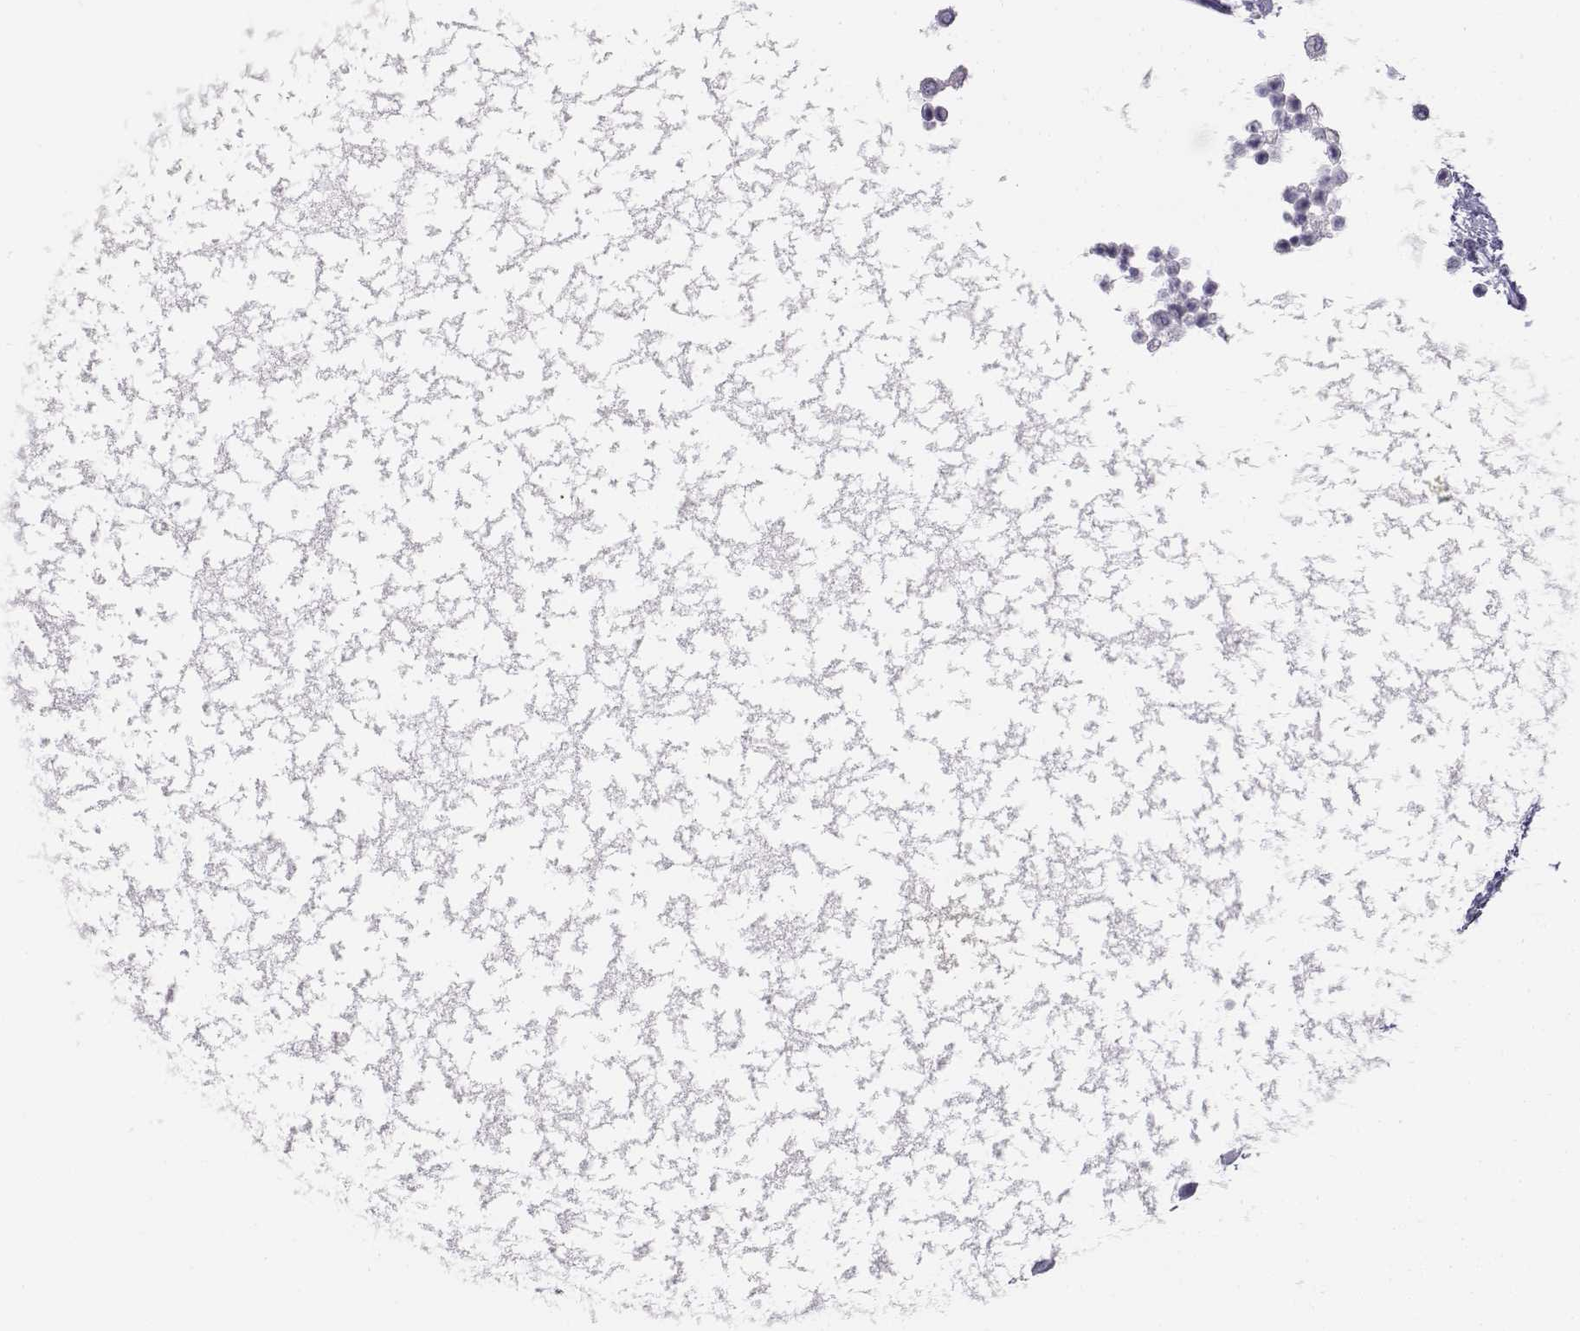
{"staining": {"intensity": "negative", "quantity": "none", "location": "none"}, "tissue": "testis cancer", "cell_type": "Tumor cells", "image_type": "cancer", "snomed": [{"axis": "morphology", "description": "Carcinoma, Embryonal, NOS"}, {"axis": "topography", "description": "Testis"}], "caption": "Human embryonal carcinoma (testis) stained for a protein using IHC reveals no expression in tumor cells.", "gene": "KCNMB4", "patient": {"sex": "male", "age": 26}}